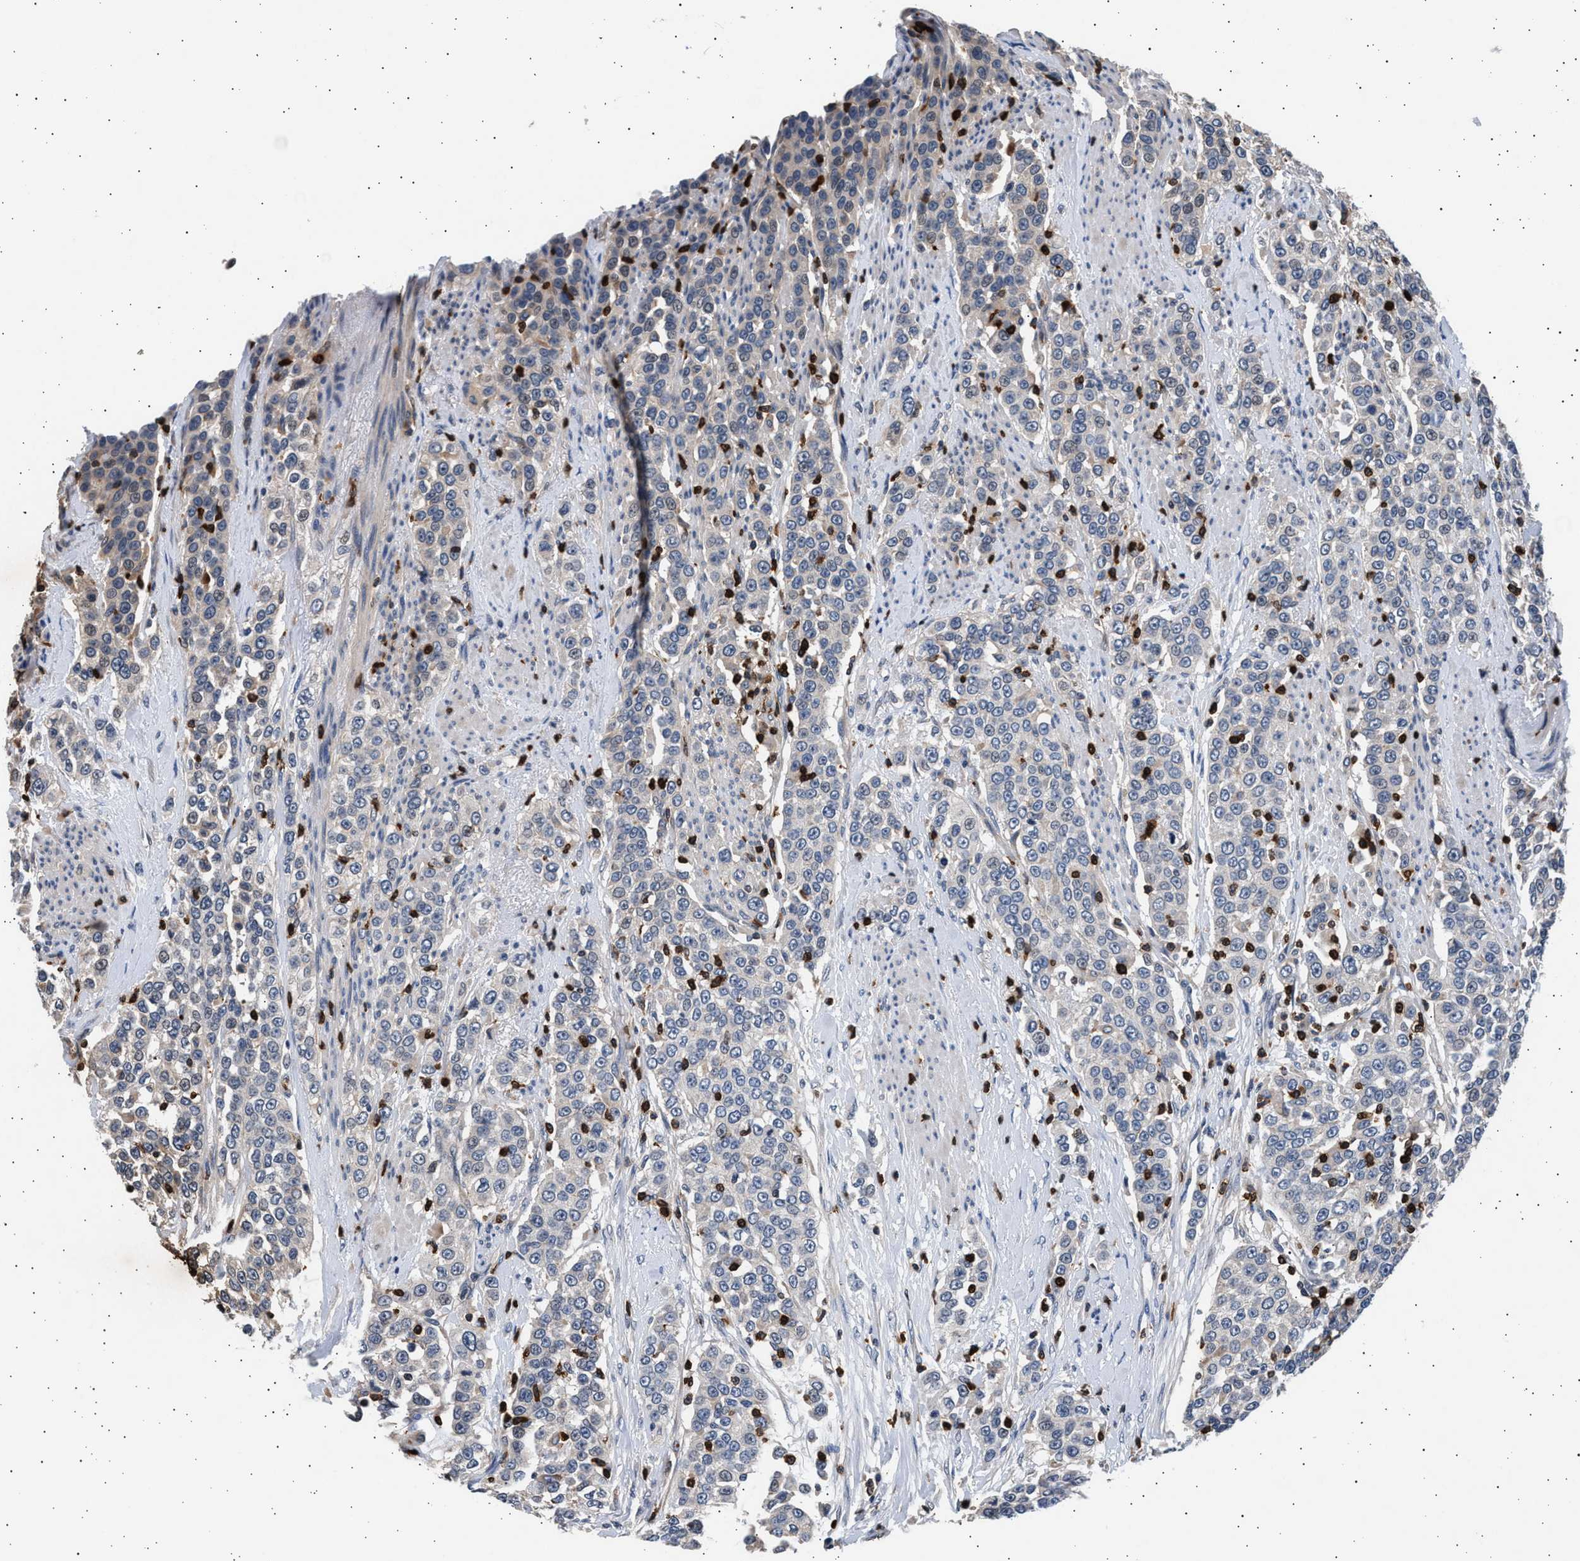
{"staining": {"intensity": "negative", "quantity": "none", "location": "none"}, "tissue": "urothelial cancer", "cell_type": "Tumor cells", "image_type": "cancer", "snomed": [{"axis": "morphology", "description": "Urothelial carcinoma, High grade"}, {"axis": "topography", "description": "Urinary bladder"}], "caption": "The micrograph reveals no staining of tumor cells in urothelial cancer.", "gene": "GRAP2", "patient": {"sex": "female", "age": 80}}